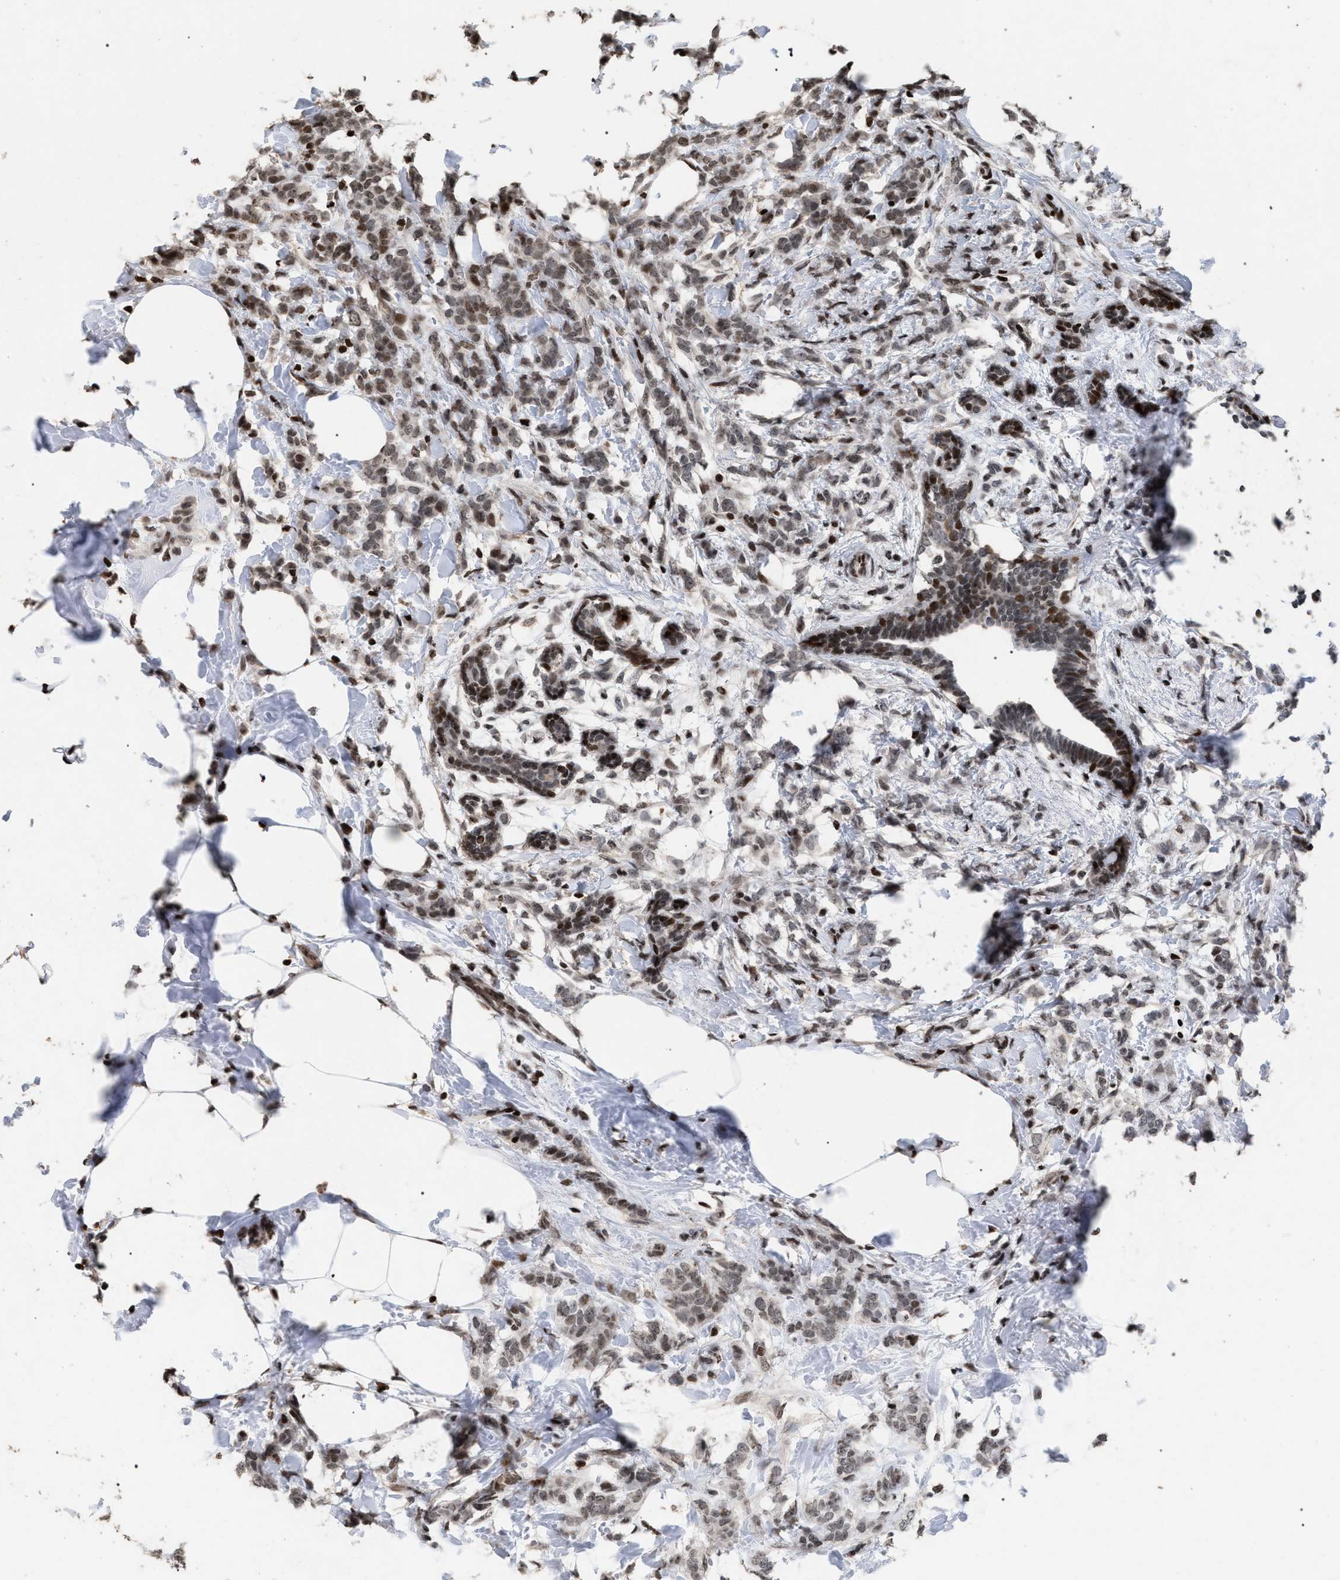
{"staining": {"intensity": "weak", "quantity": ">75%", "location": "nuclear"}, "tissue": "breast cancer", "cell_type": "Tumor cells", "image_type": "cancer", "snomed": [{"axis": "morphology", "description": "Lobular carcinoma, in situ"}, {"axis": "morphology", "description": "Lobular carcinoma"}, {"axis": "topography", "description": "Breast"}], "caption": "Lobular carcinoma (breast) was stained to show a protein in brown. There is low levels of weak nuclear positivity in about >75% of tumor cells.", "gene": "FOXD3", "patient": {"sex": "female", "age": 41}}